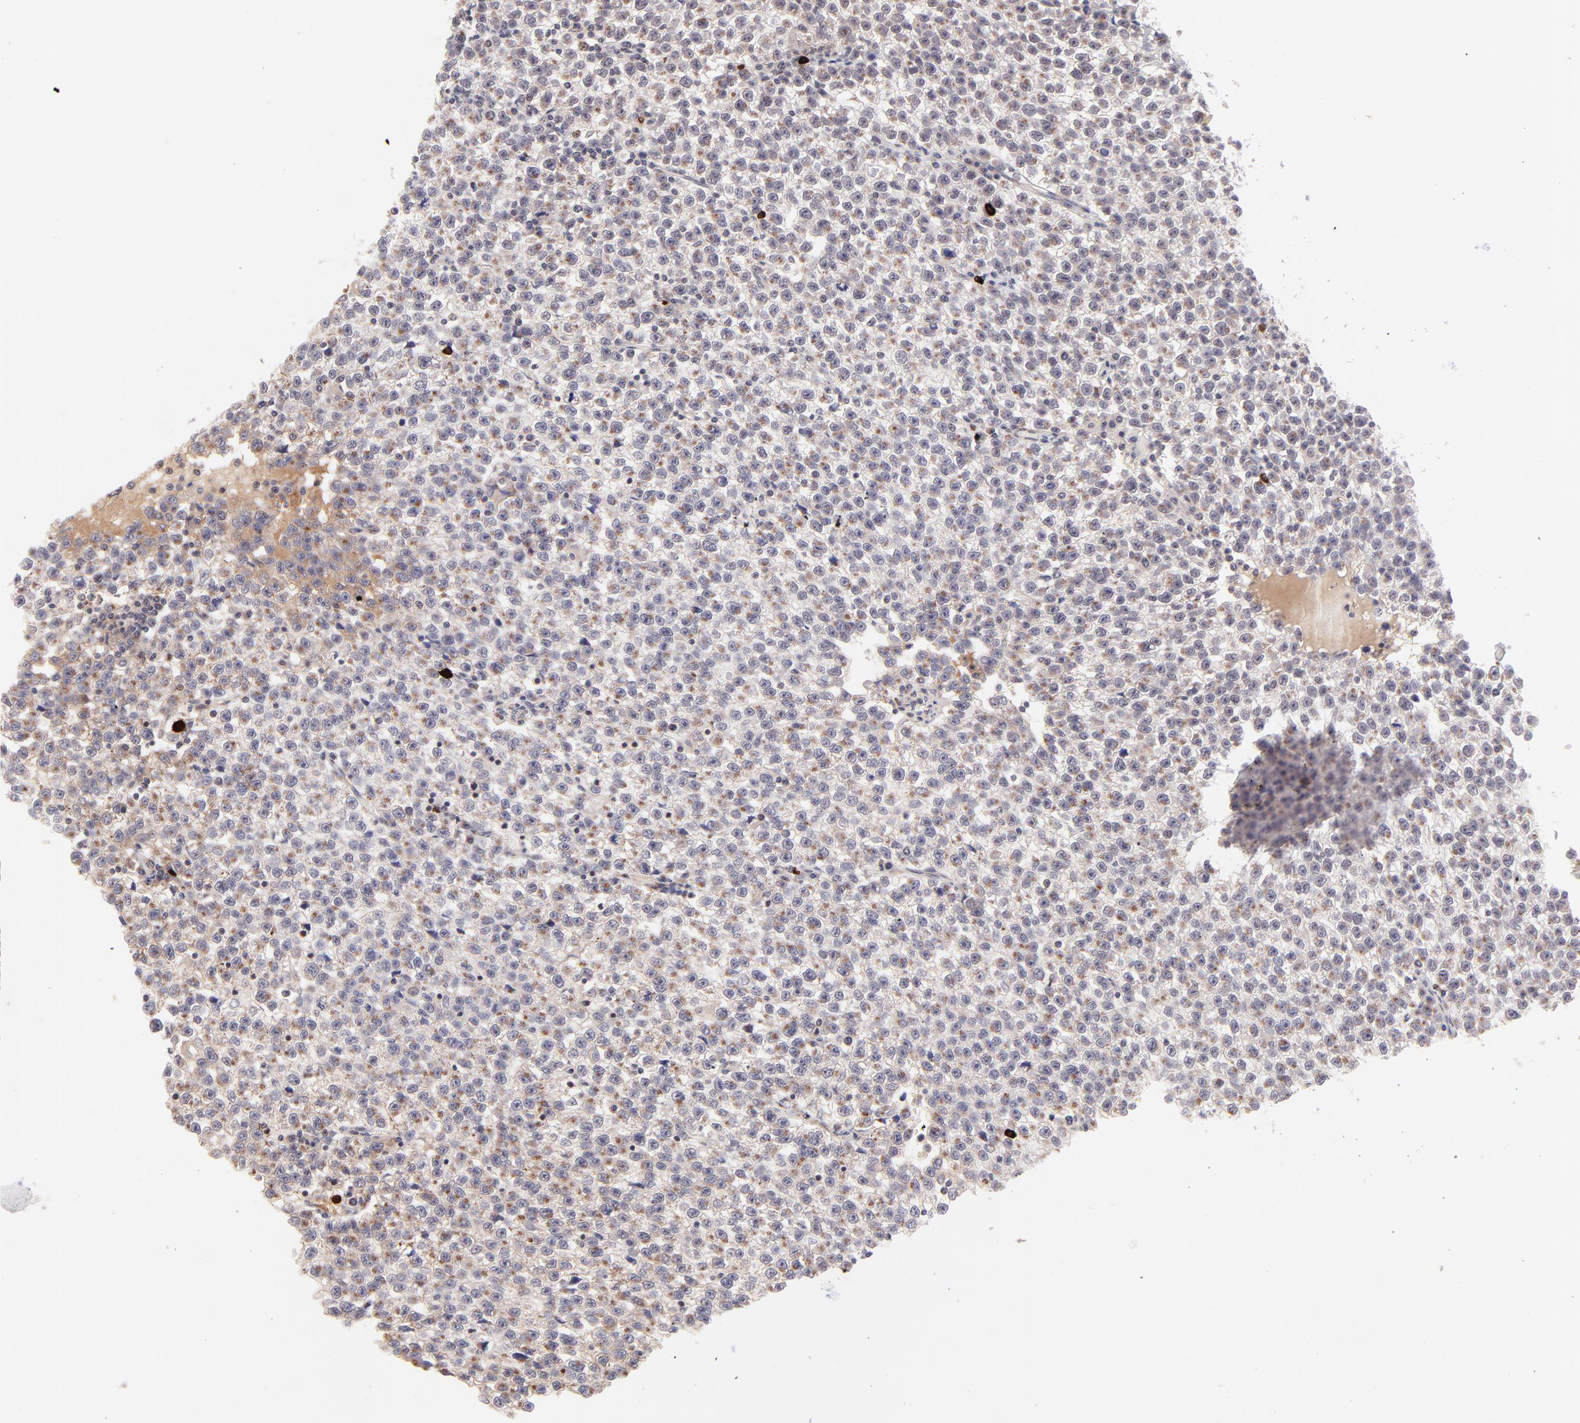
{"staining": {"intensity": "weak", "quantity": ">75%", "location": "cytoplasmic/membranous"}, "tissue": "testis cancer", "cell_type": "Tumor cells", "image_type": "cancer", "snomed": [{"axis": "morphology", "description": "Seminoma, NOS"}, {"axis": "topography", "description": "Testis"}], "caption": "About >75% of tumor cells in human testis cancer (seminoma) reveal weak cytoplasmic/membranous protein positivity as visualized by brown immunohistochemical staining.", "gene": "MED12", "patient": {"sex": "male", "age": 35}}